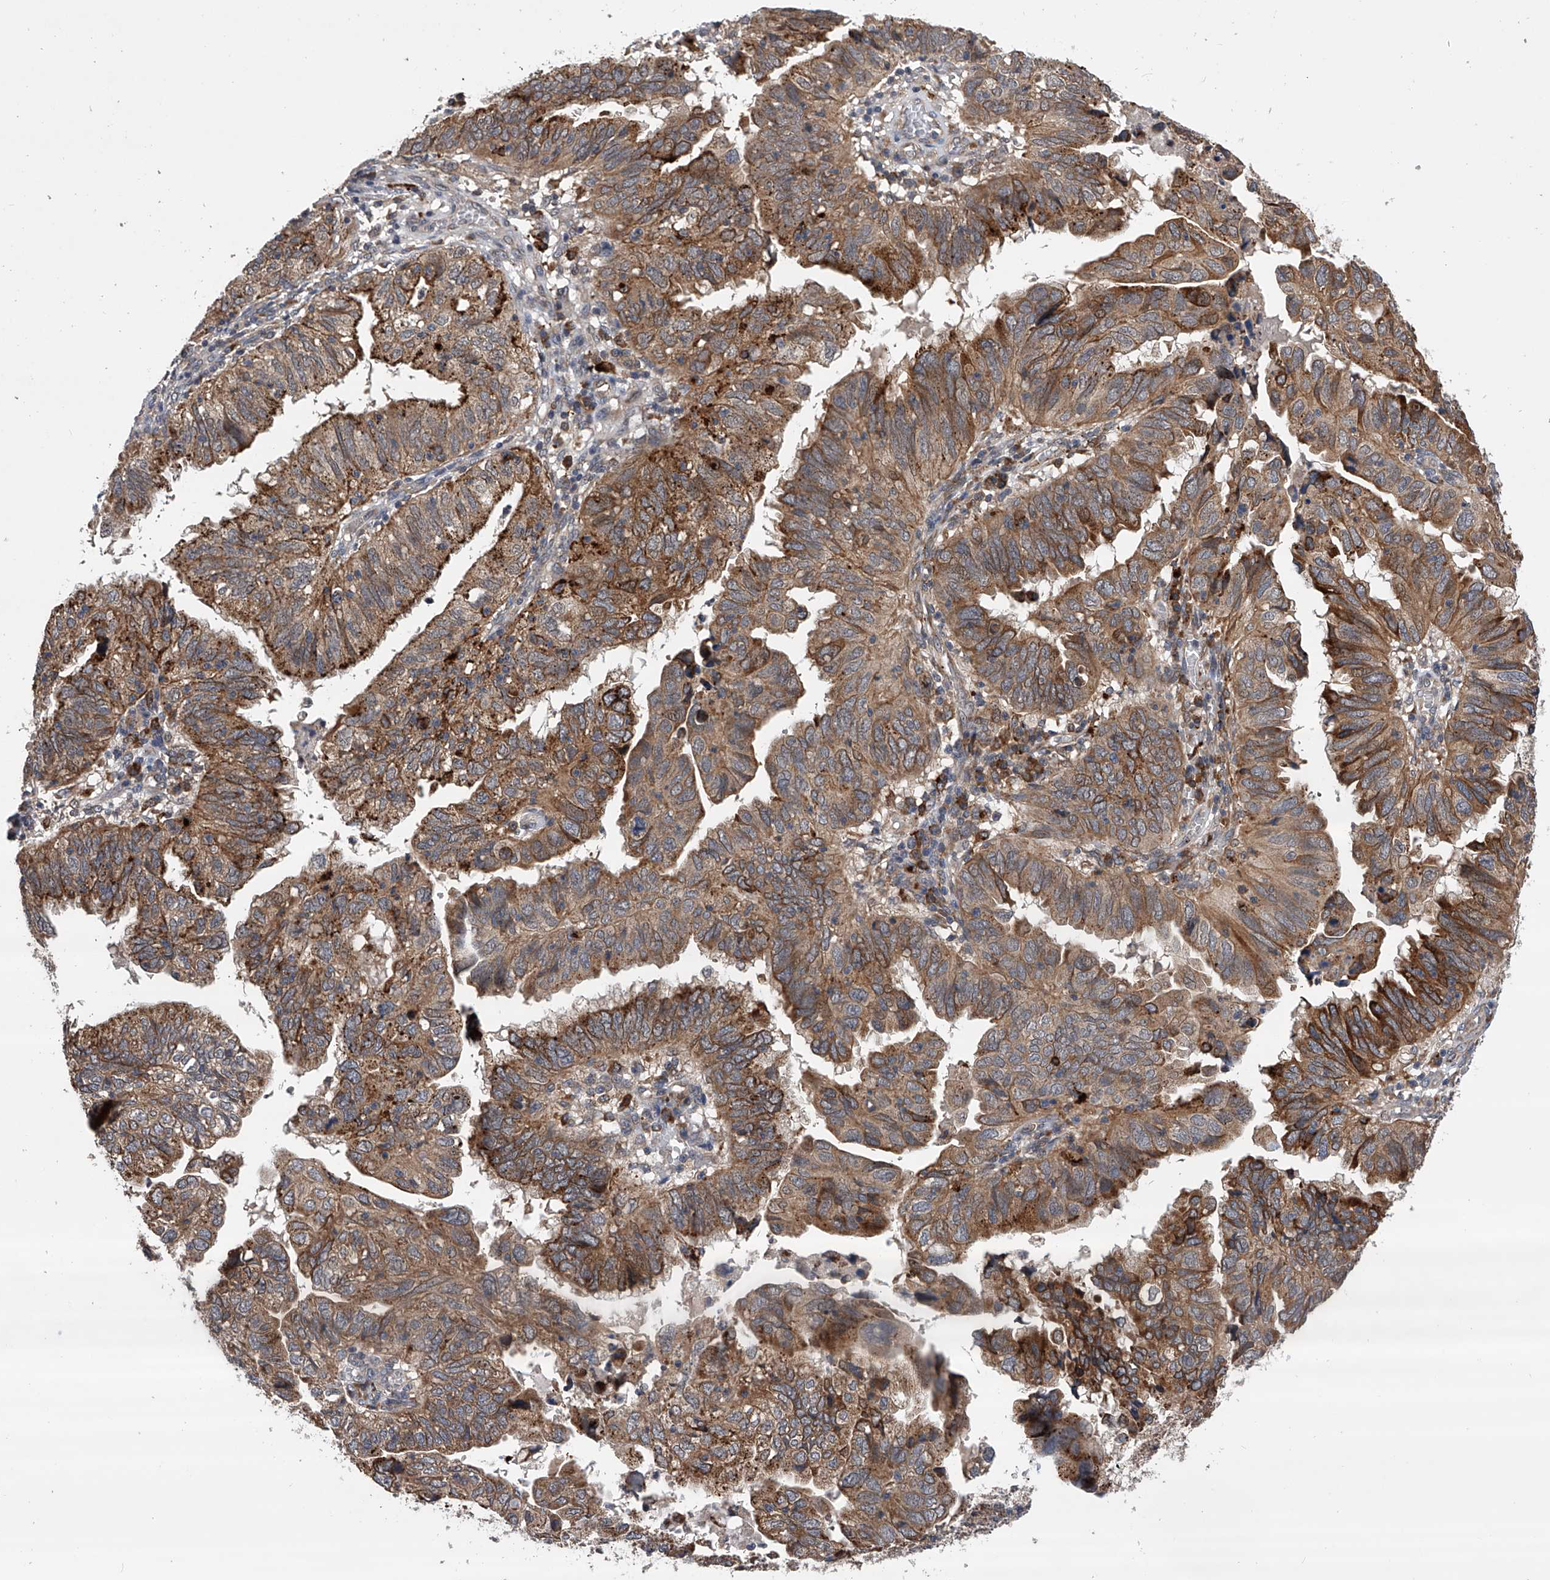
{"staining": {"intensity": "moderate", "quantity": ">75%", "location": "cytoplasmic/membranous"}, "tissue": "endometrial cancer", "cell_type": "Tumor cells", "image_type": "cancer", "snomed": [{"axis": "morphology", "description": "Adenocarcinoma, NOS"}, {"axis": "topography", "description": "Uterus"}], "caption": "Protein expression analysis of endometrial cancer demonstrates moderate cytoplasmic/membranous positivity in about >75% of tumor cells. The staining was performed using DAB, with brown indicating positive protein expression. Nuclei are stained blue with hematoxylin.", "gene": "SPOCK1", "patient": {"sex": "female", "age": 77}}